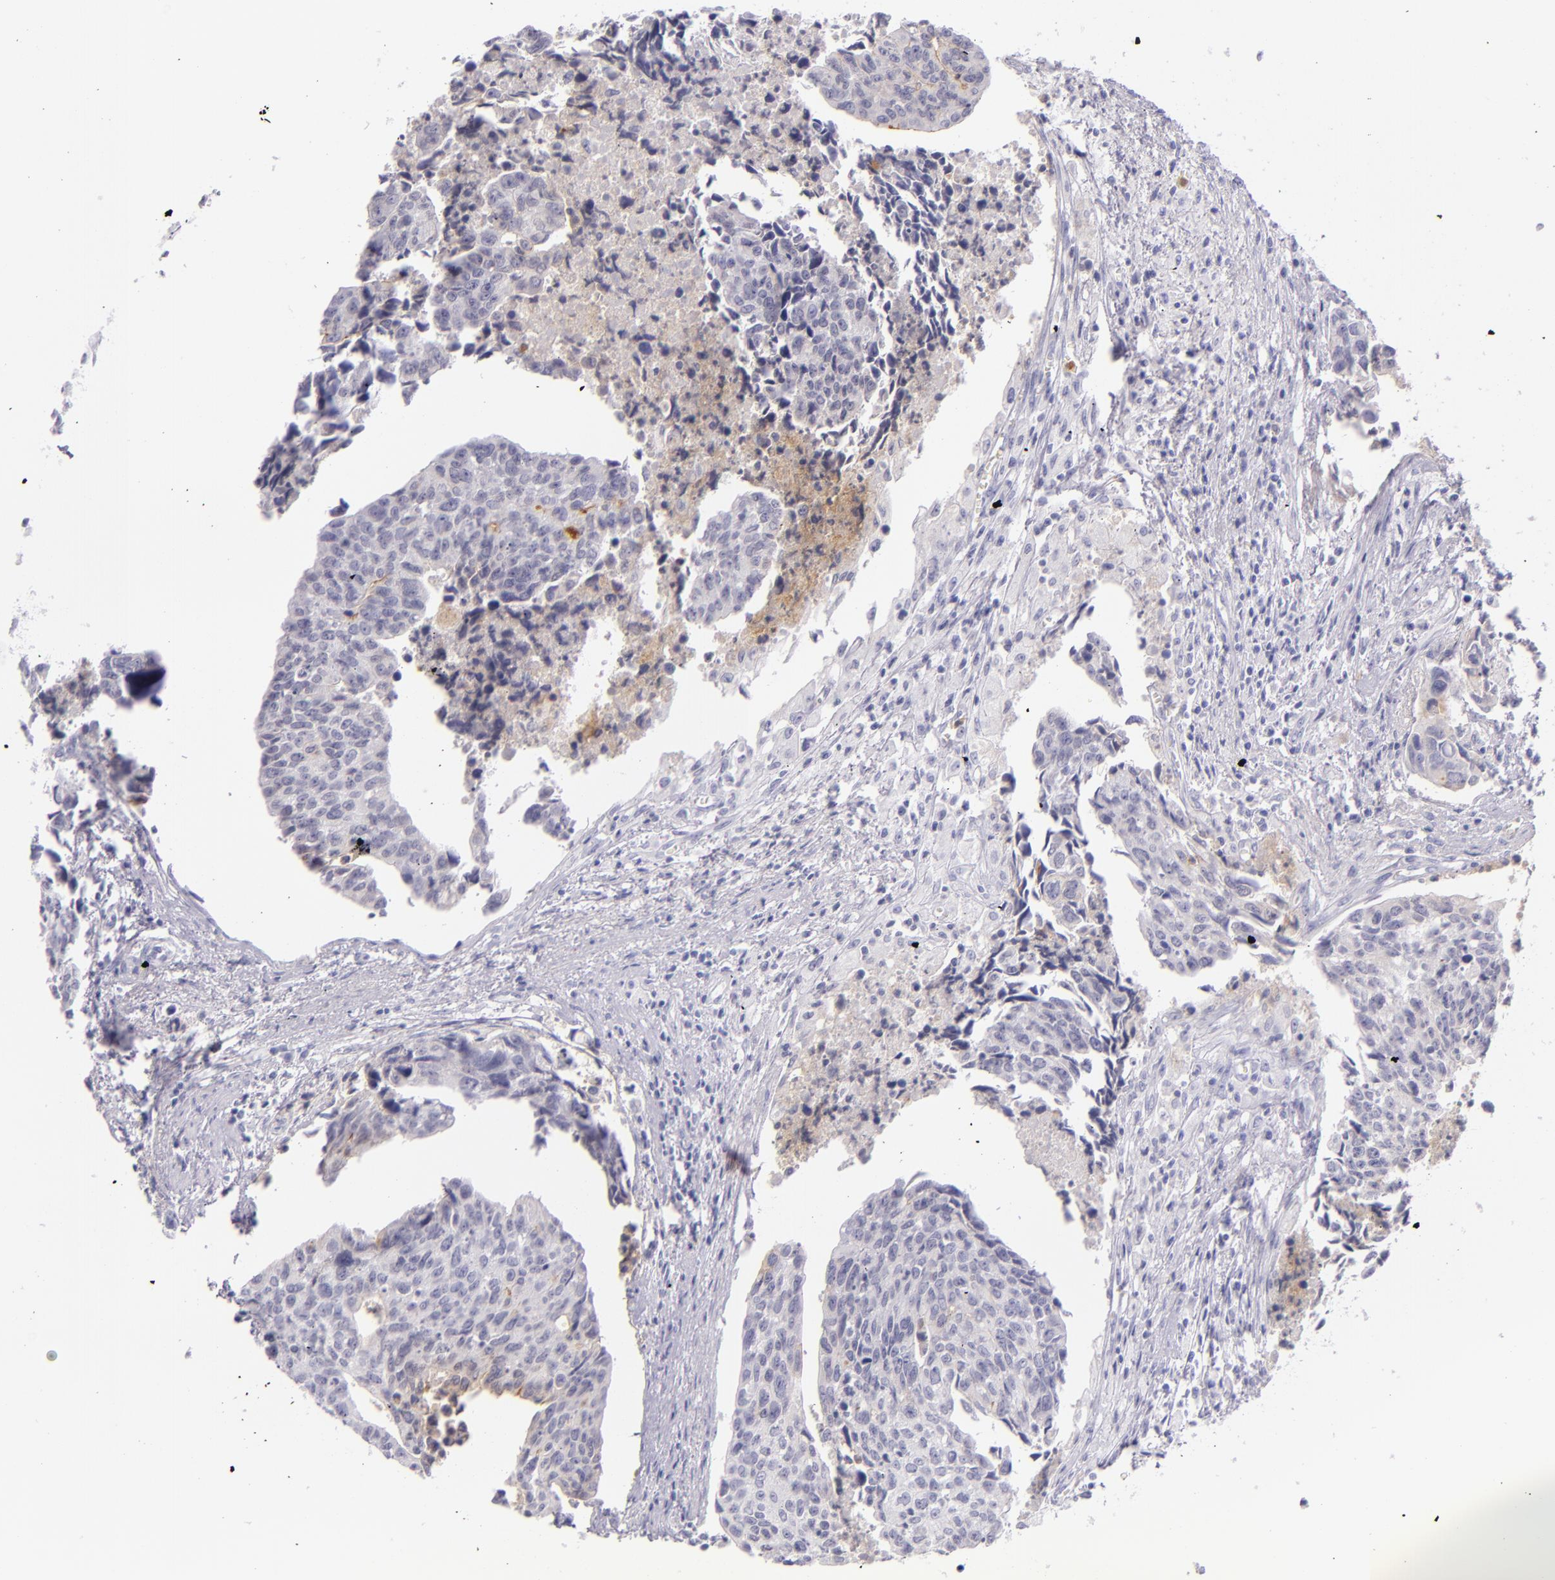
{"staining": {"intensity": "negative", "quantity": "none", "location": "none"}, "tissue": "urothelial cancer", "cell_type": "Tumor cells", "image_type": "cancer", "snomed": [{"axis": "morphology", "description": "Urothelial carcinoma, High grade"}, {"axis": "topography", "description": "Urinary bladder"}], "caption": "There is no significant staining in tumor cells of urothelial carcinoma (high-grade).", "gene": "CEACAM1", "patient": {"sex": "male", "age": 81}}